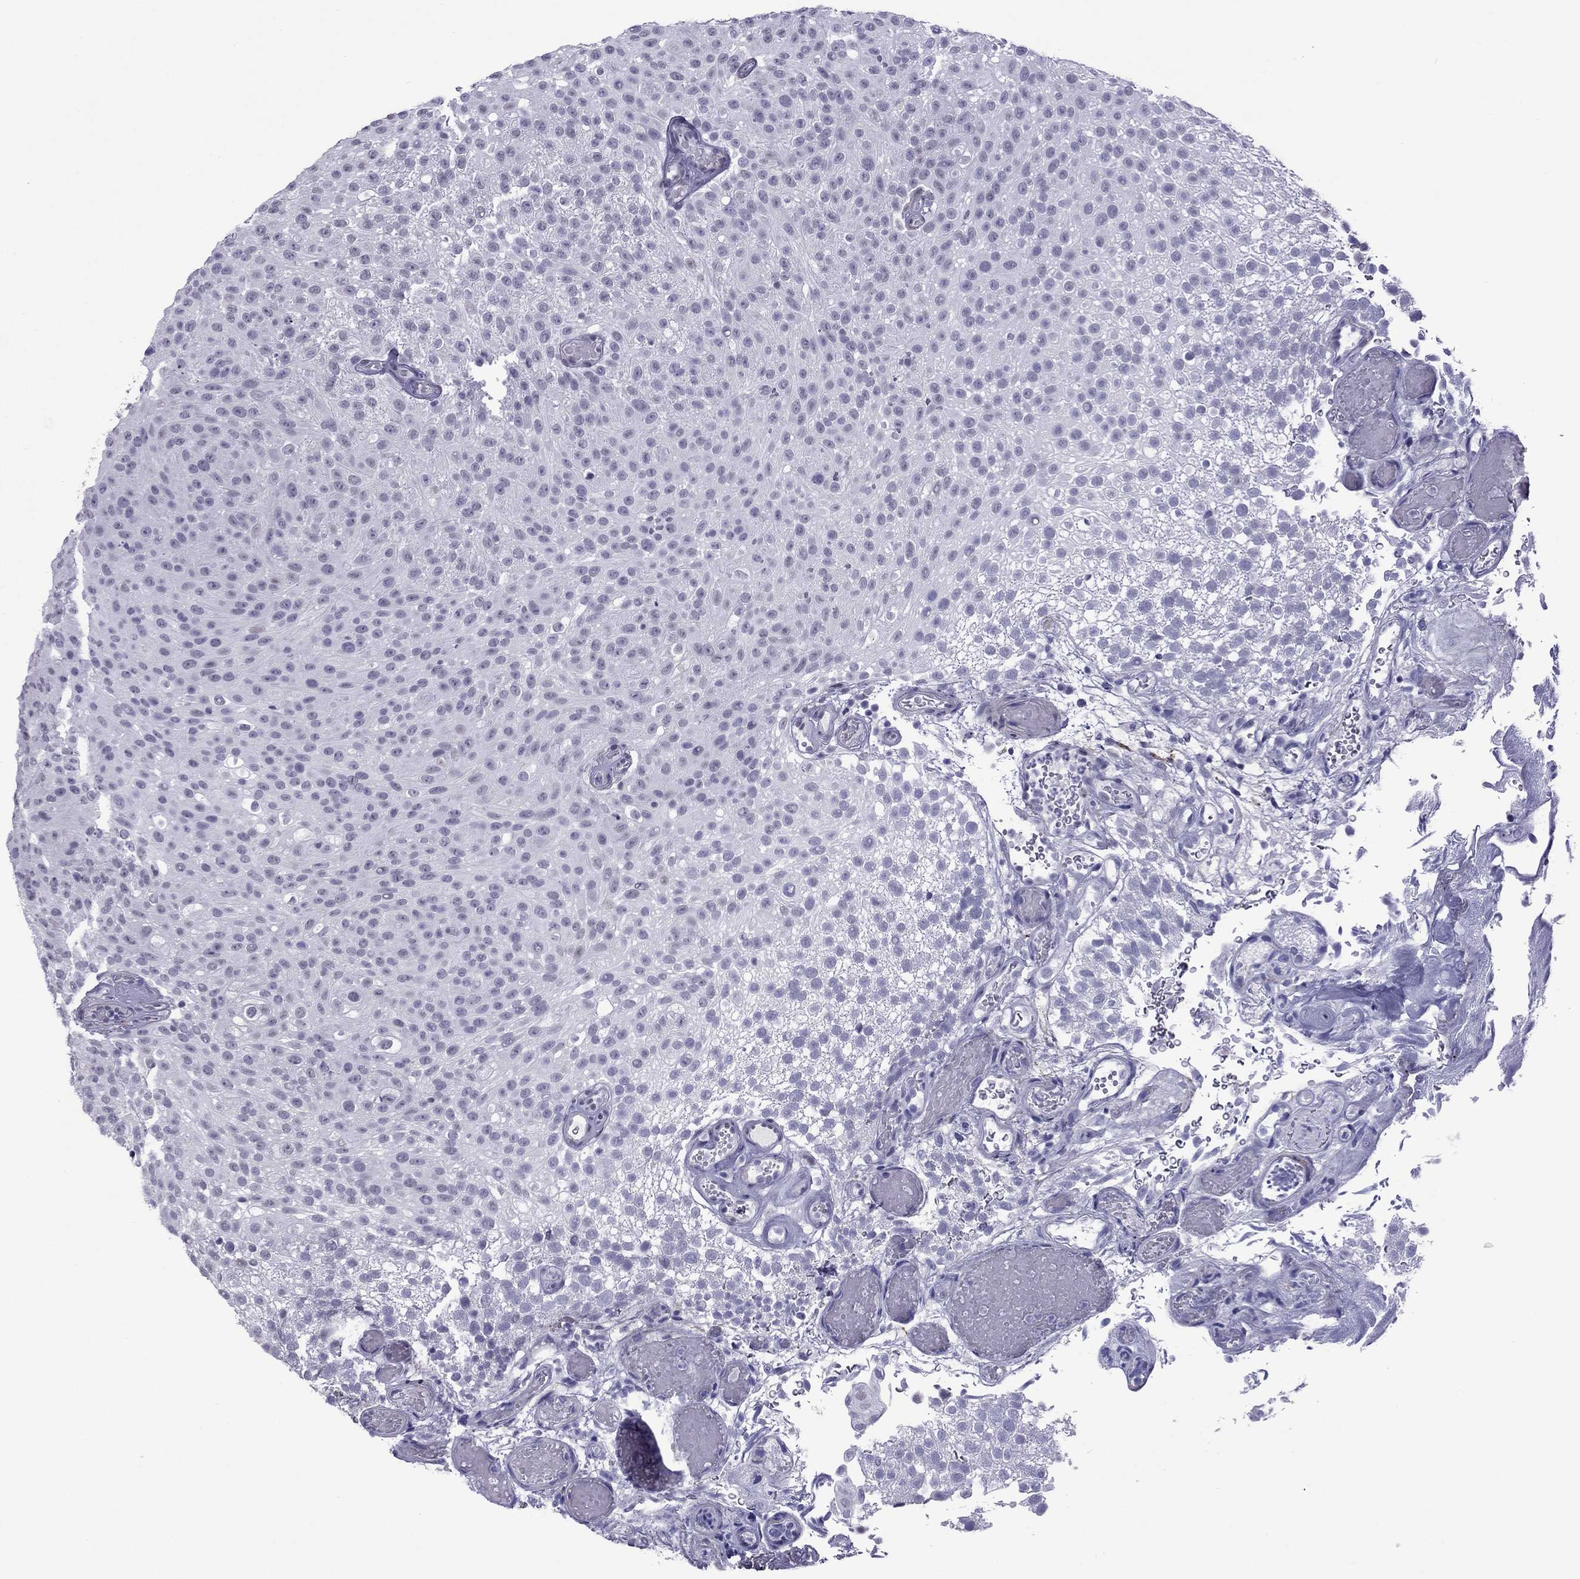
{"staining": {"intensity": "negative", "quantity": "none", "location": "none"}, "tissue": "urothelial cancer", "cell_type": "Tumor cells", "image_type": "cancer", "snomed": [{"axis": "morphology", "description": "Urothelial carcinoma, Low grade"}, {"axis": "topography", "description": "Urinary bladder"}], "caption": "An immunohistochemistry (IHC) histopathology image of urothelial cancer is shown. There is no staining in tumor cells of urothelial cancer. The staining was performed using DAB to visualize the protein expression in brown, while the nuclei were stained in blue with hematoxylin (Magnification: 20x).", "gene": "ZNF646", "patient": {"sex": "male", "age": 78}}